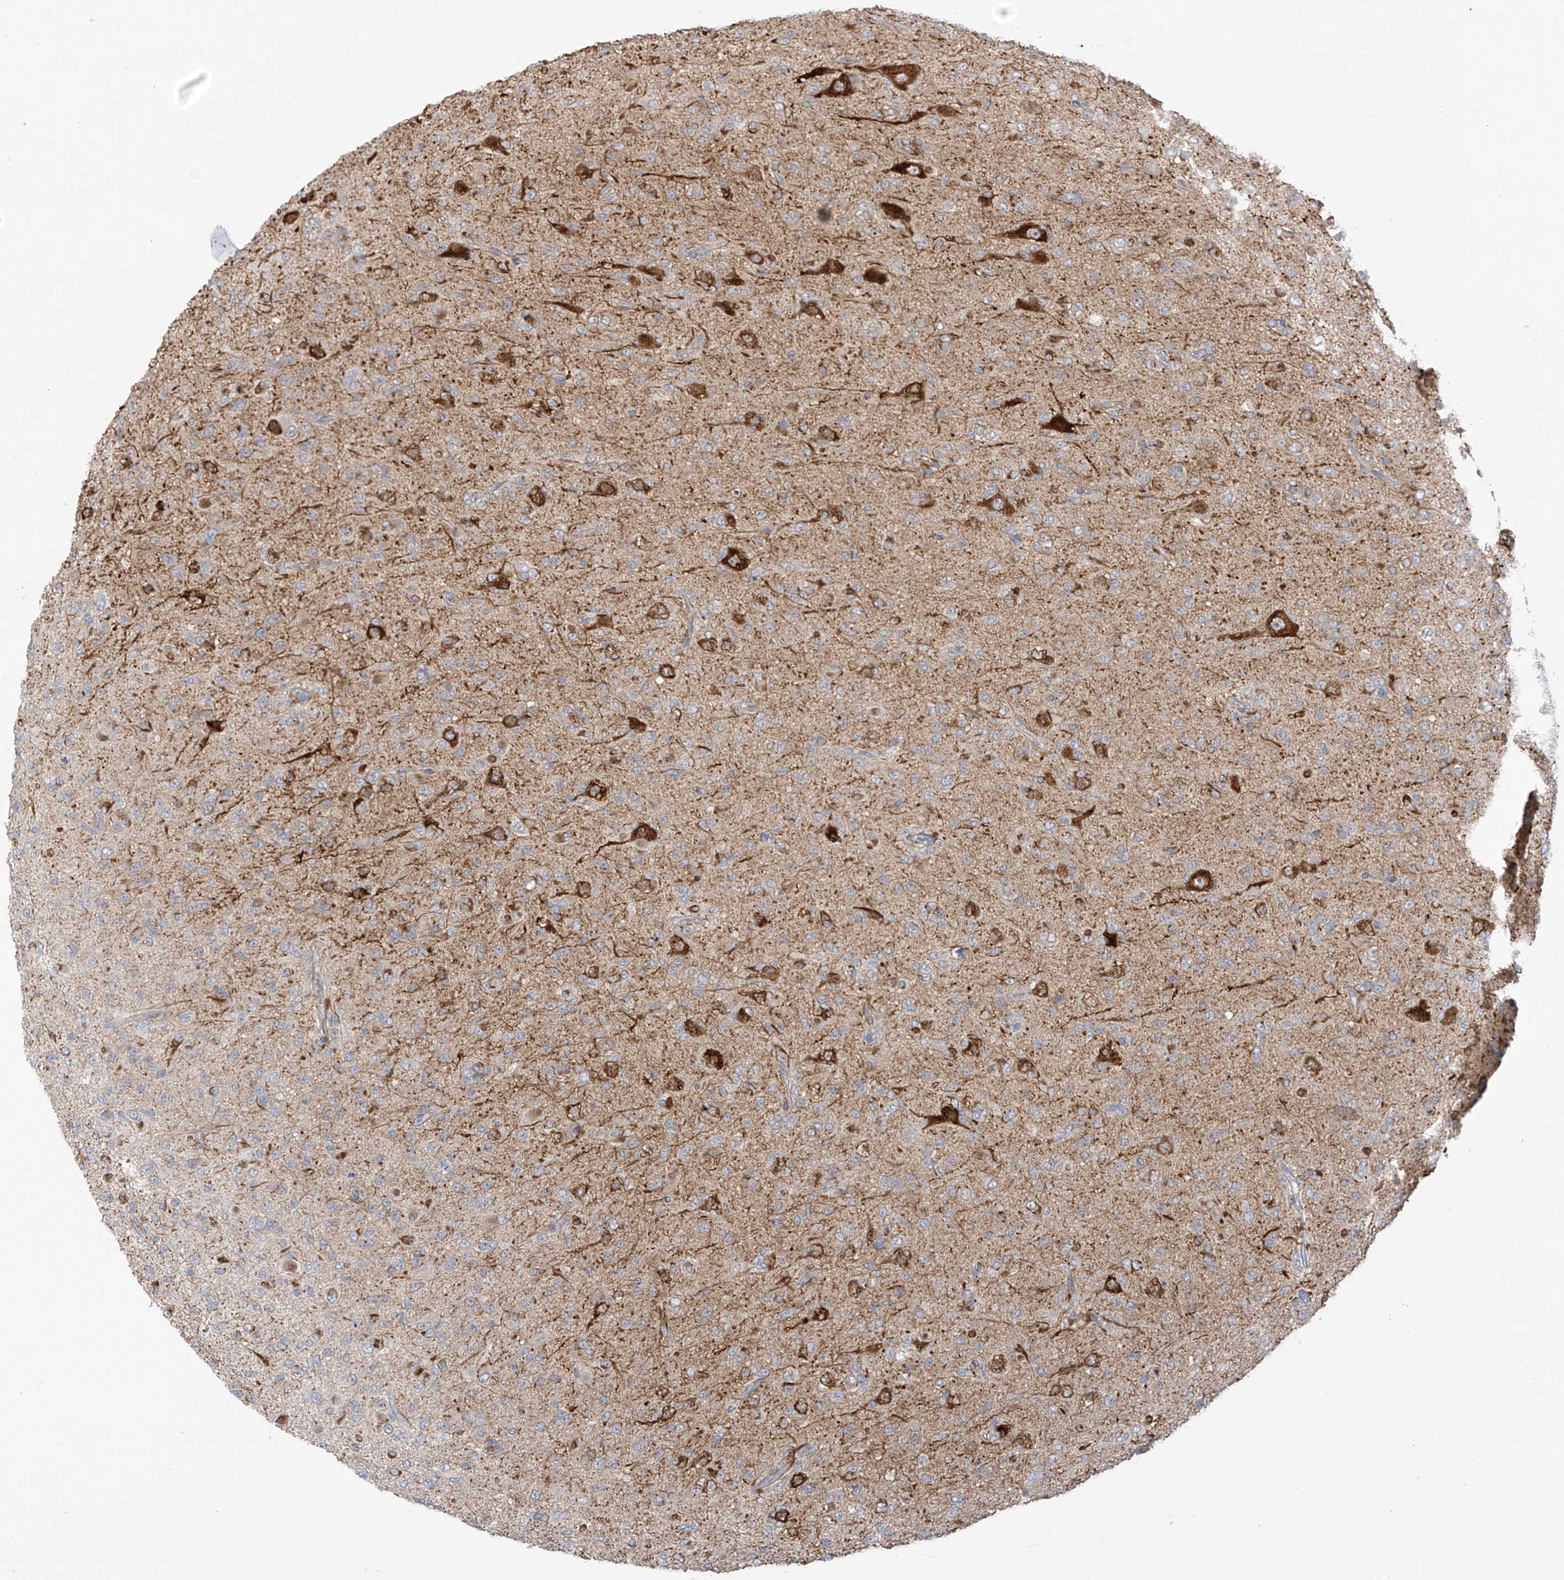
{"staining": {"intensity": "negative", "quantity": "none", "location": "none"}, "tissue": "glioma", "cell_type": "Tumor cells", "image_type": "cancer", "snomed": [{"axis": "morphology", "description": "Glioma, malignant, Low grade"}, {"axis": "topography", "description": "Brain"}], "caption": "Tumor cells show no significant protein positivity in glioma.", "gene": "HS6ST2", "patient": {"sex": "male", "age": 65}}